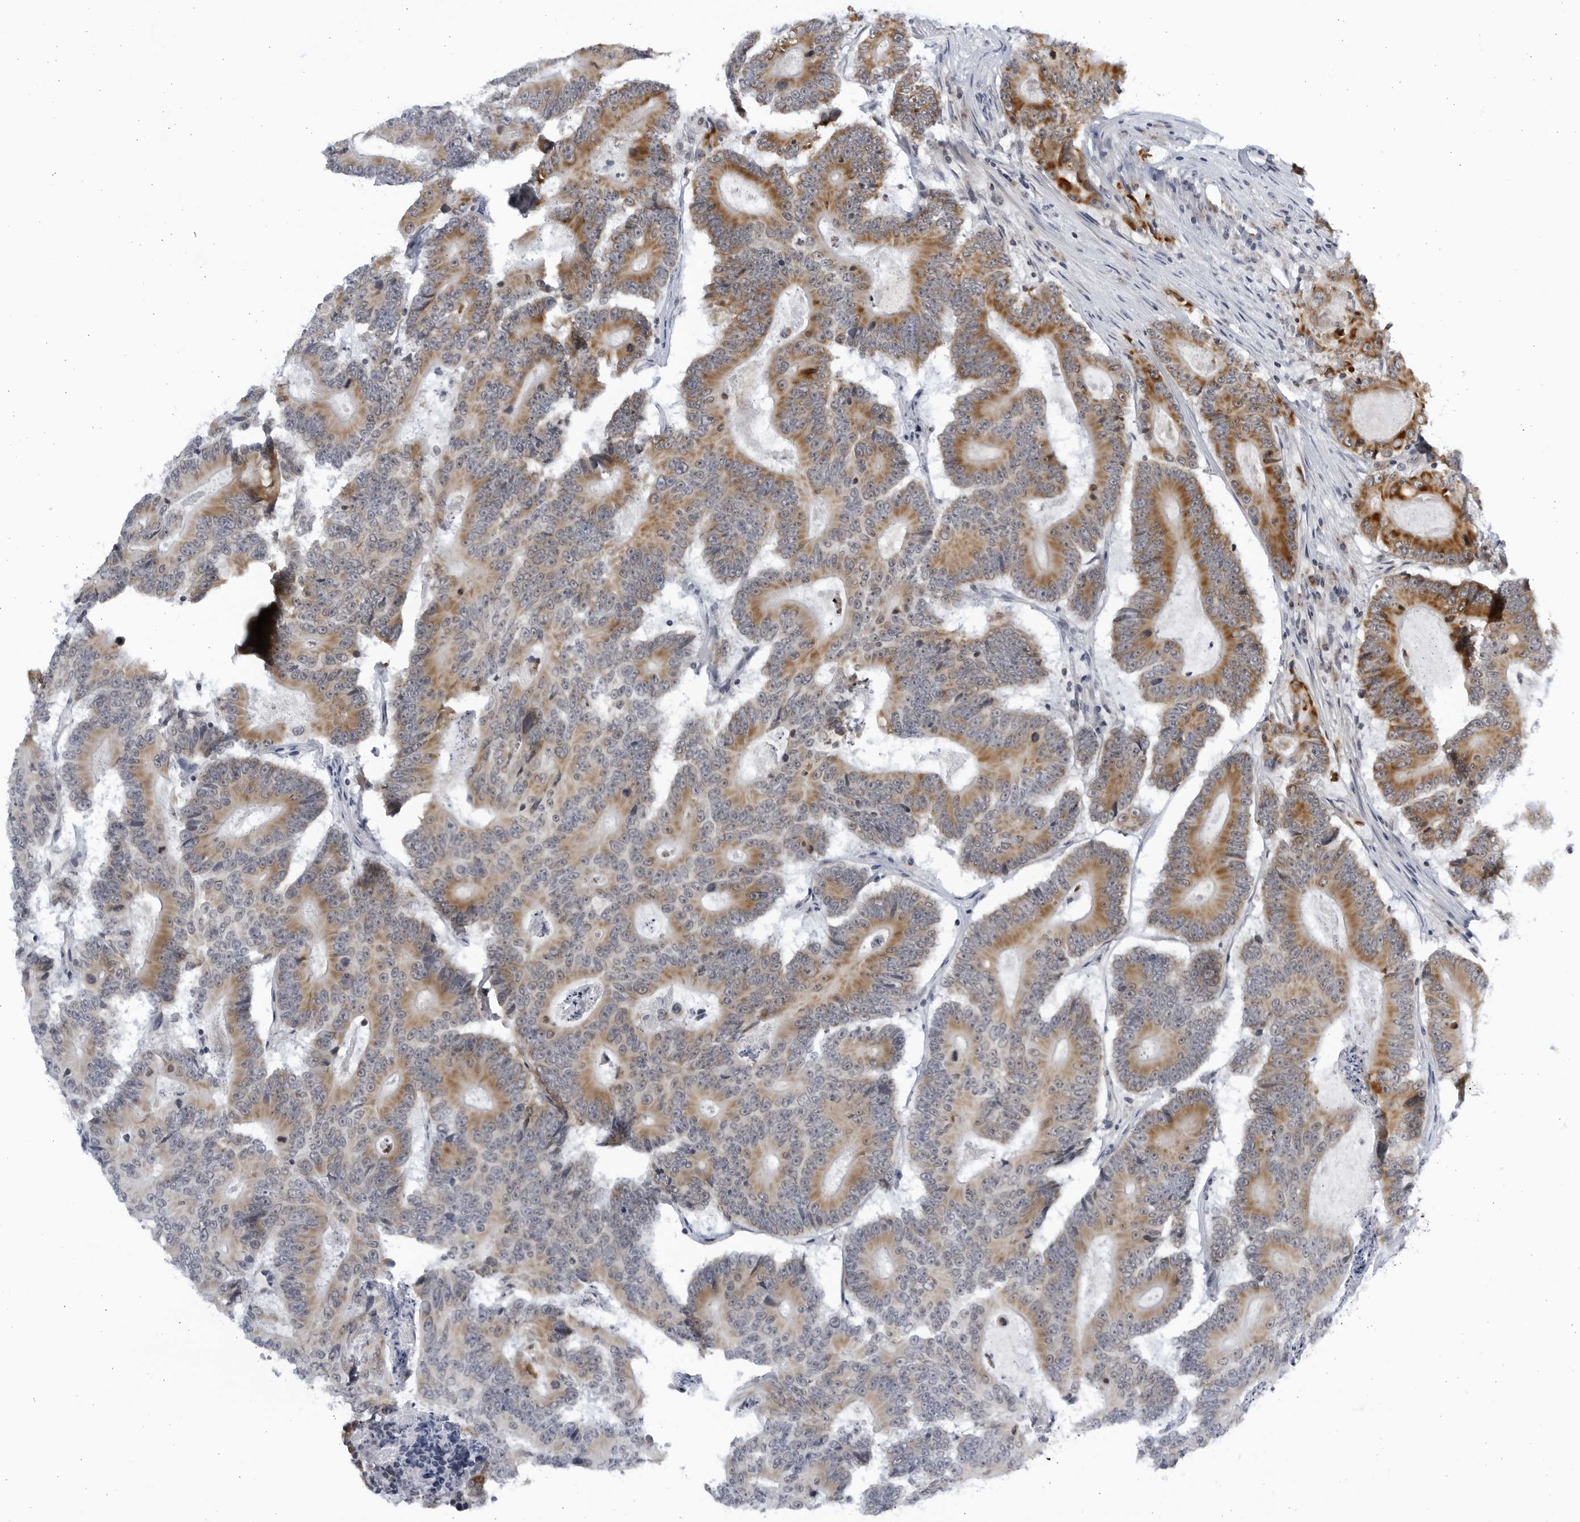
{"staining": {"intensity": "moderate", "quantity": ">75%", "location": "cytoplasmic/membranous"}, "tissue": "colorectal cancer", "cell_type": "Tumor cells", "image_type": "cancer", "snomed": [{"axis": "morphology", "description": "Adenocarcinoma, NOS"}, {"axis": "topography", "description": "Colon"}], "caption": "A photomicrograph showing moderate cytoplasmic/membranous expression in about >75% of tumor cells in colorectal adenocarcinoma, as visualized by brown immunohistochemical staining.", "gene": "SLC25A22", "patient": {"sex": "male", "age": 83}}